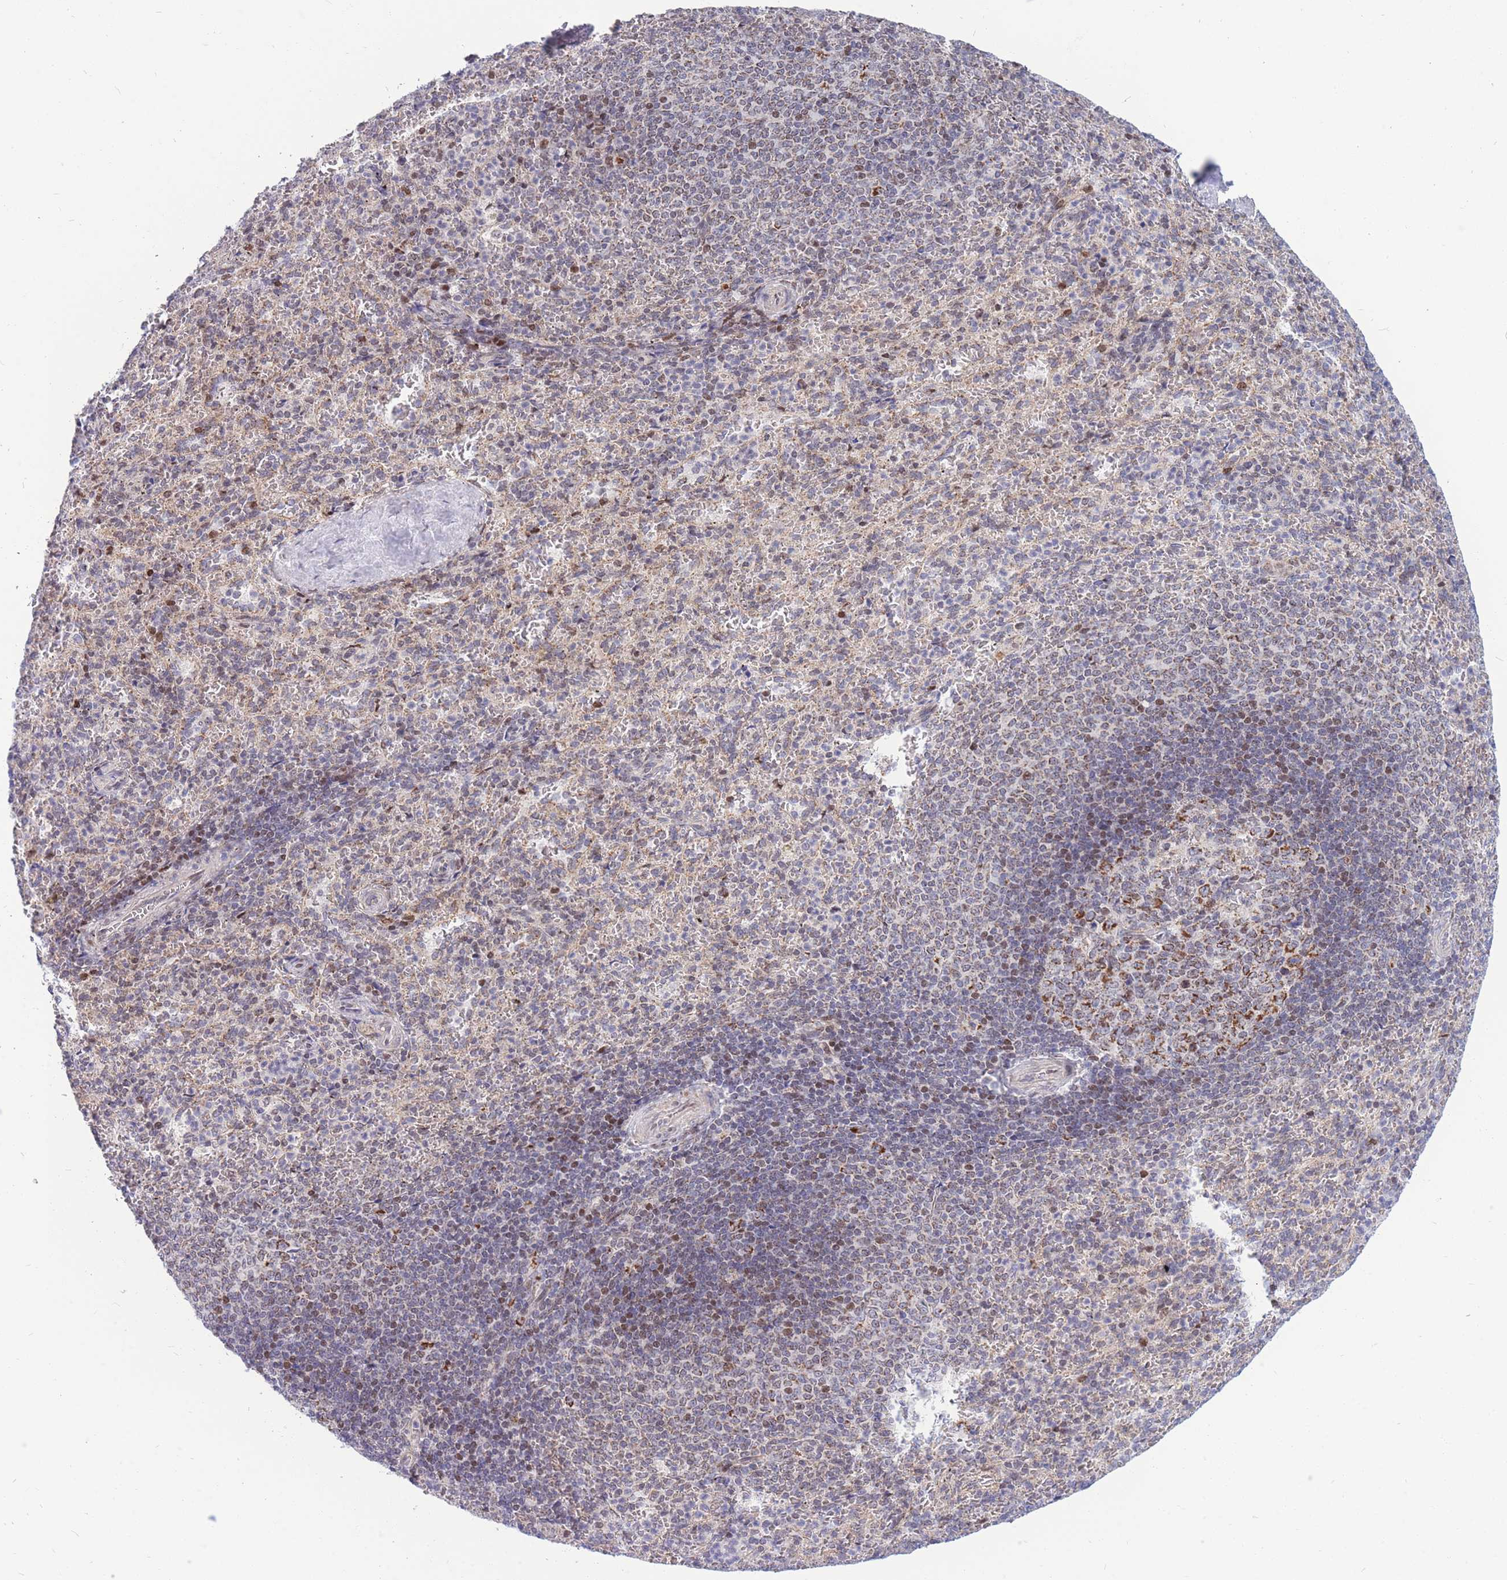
{"staining": {"intensity": "negative", "quantity": "none", "location": "none"}, "tissue": "spleen", "cell_type": "Cells in red pulp", "image_type": "normal", "snomed": [{"axis": "morphology", "description": "Normal tissue, NOS"}, {"axis": "topography", "description": "Spleen"}], "caption": "A histopathology image of human spleen is negative for staining in cells in red pulp. Brightfield microscopy of IHC stained with DAB (brown) and hematoxylin (blue), captured at high magnification.", "gene": "HSPE1", "patient": {"sex": "female", "age": 21}}